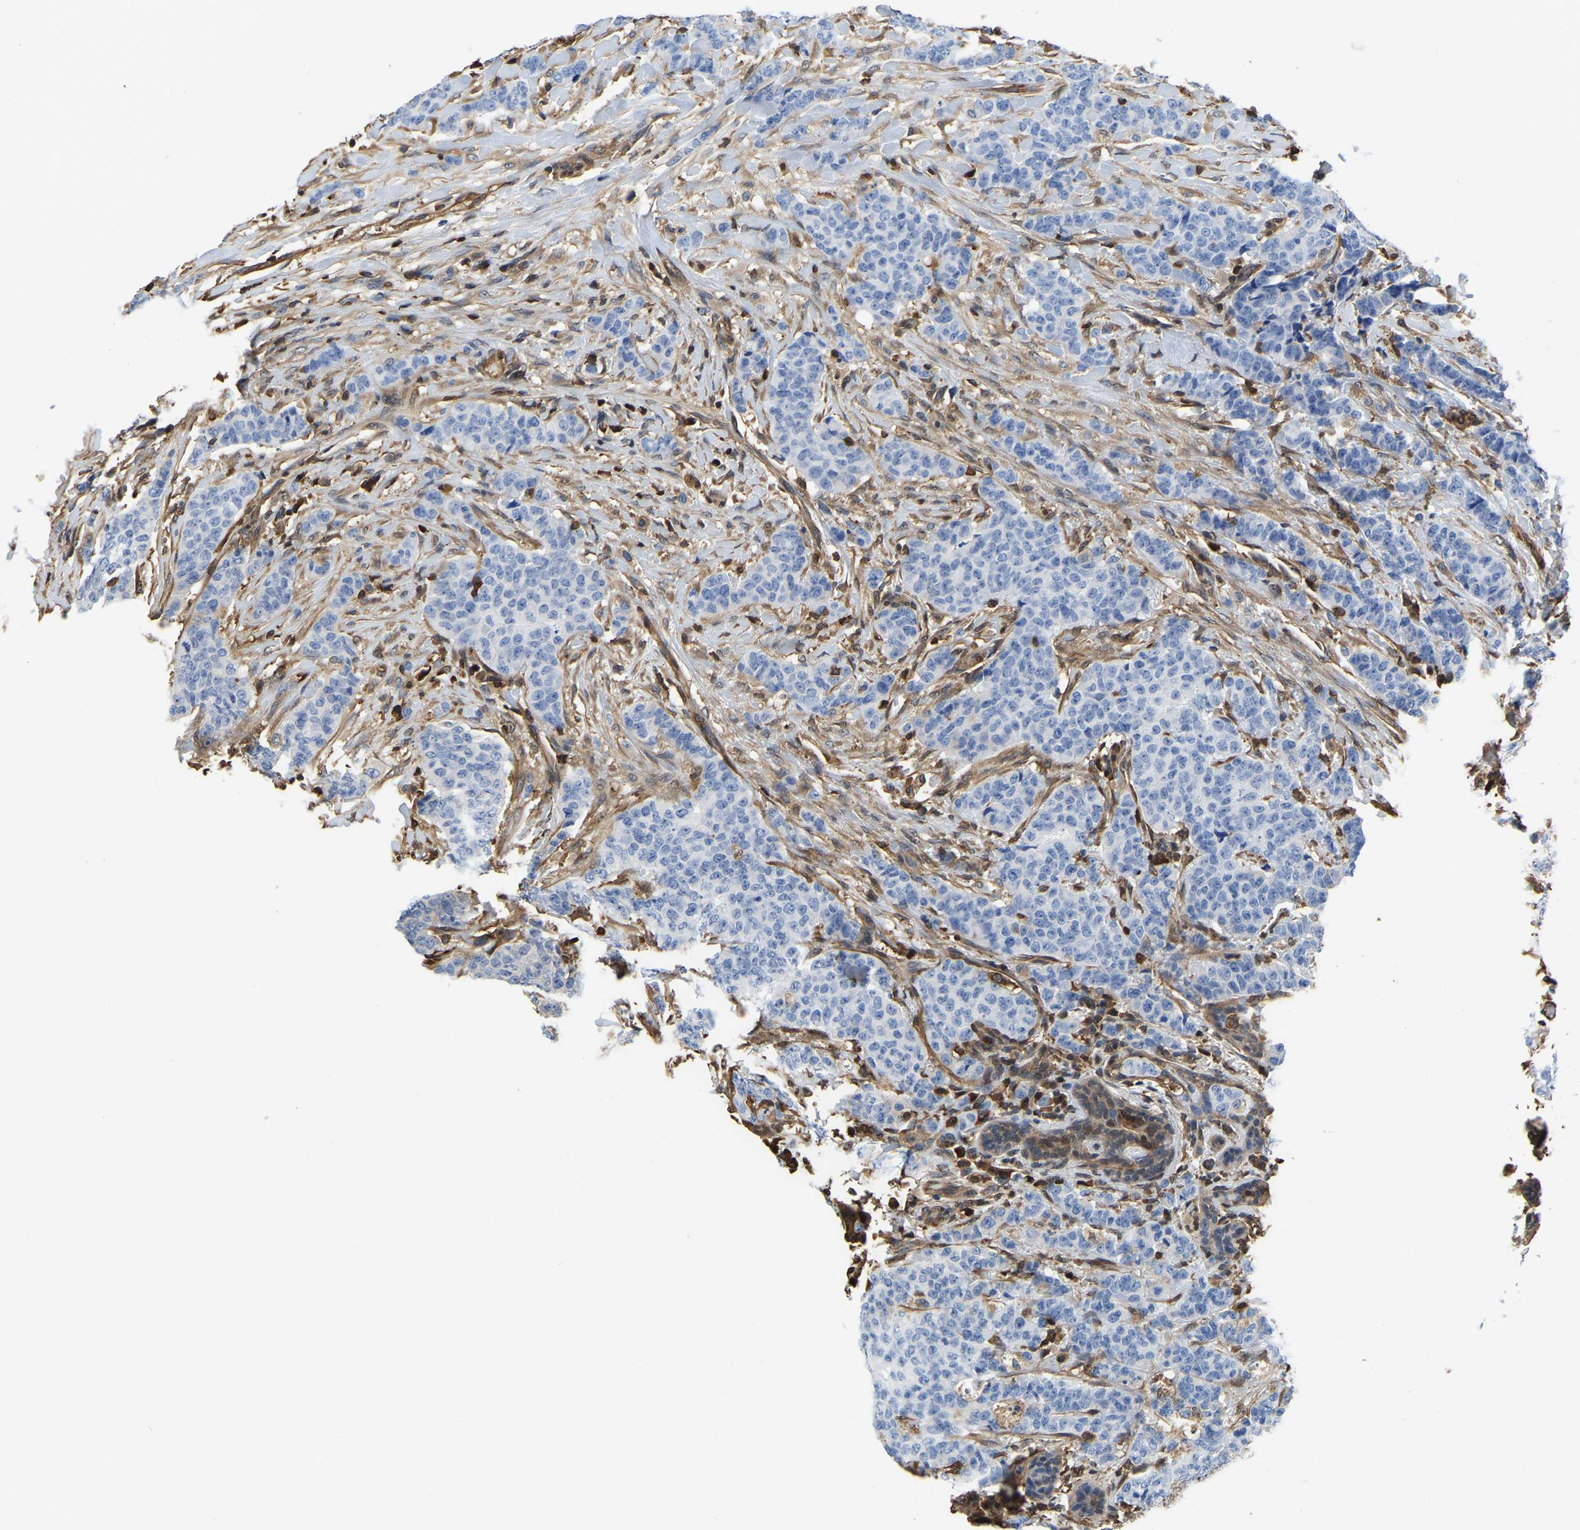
{"staining": {"intensity": "negative", "quantity": "none", "location": "none"}, "tissue": "breast cancer", "cell_type": "Tumor cells", "image_type": "cancer", "snomed": [{"axis": "morphology", "description": "Normal tissue, NOS"}, {"axis": "morphology", "description": "Duct carcinoma"}, {"axis": "topography", "description": "Breast"}], "caption": "Breast cancer (intraductal carcinoma) was stained to show a protein in brown. There is no significant staining in tumor cells.", "gene": "LDHB", "patient": {"sex": "female", "age": 40}}